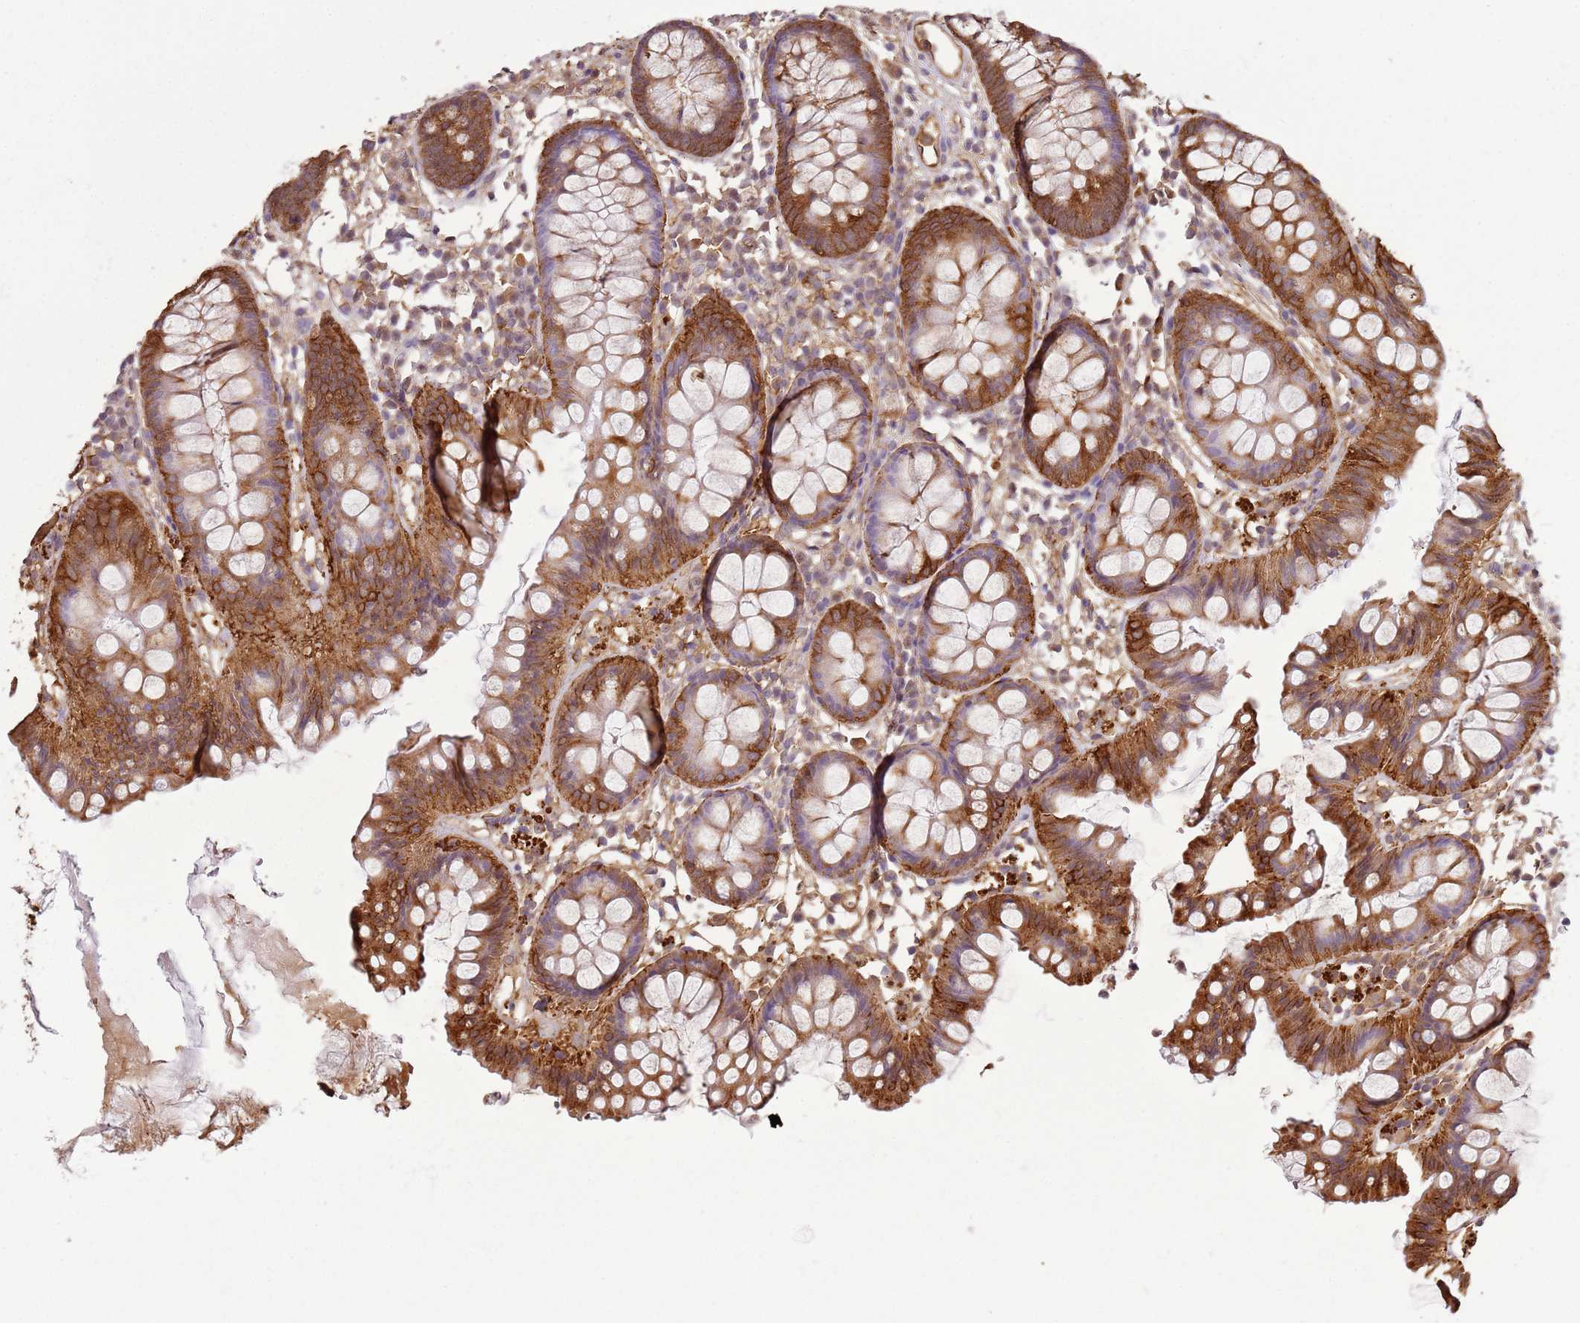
{"staining": {"intensity": "moderate", "quantity": ">75%", "location": "cytoplasmic/membranous"}, "tissue": "colon", "cell_type": "Endothelial cells", "image_type": "normal", "snomed": [{"axis": "morphology", "description": "Normal tissue, NOS"}, {"axis": "topography", "description": "Colon"}], "caption": "A brown stain labels moderate cytoplasmic/membranous staining of a protein in endothelial cells of normal colon.", "gene": "GABRE", "patient": {"sex": "female", "age": 84}}